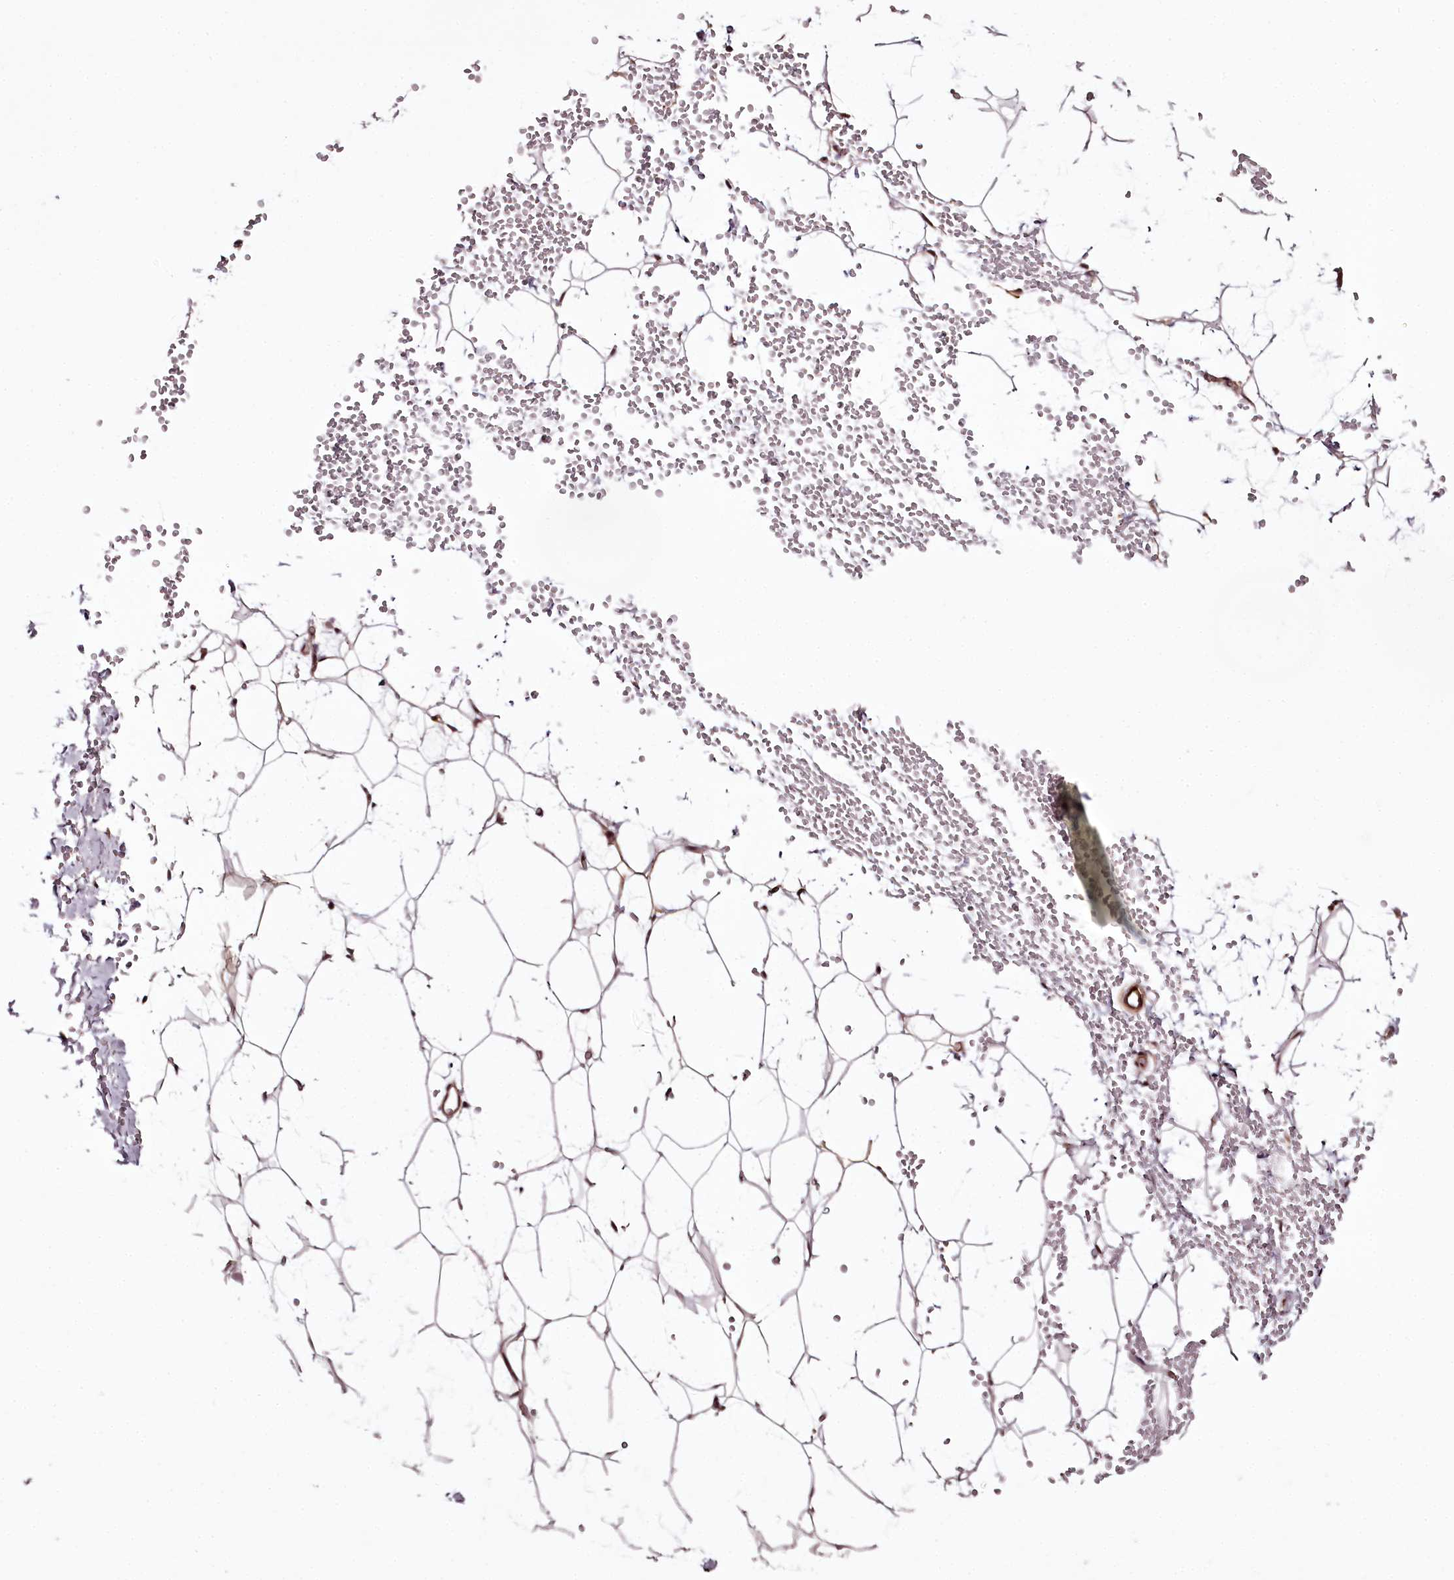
{"staining": {"intensity": "moderate", "quantity": ">75%", "location": "cytoplasmic/membranous,nuclear"}, "tissue": "adipose tissue", "cell_type": "Adipocytes", "image_type": "normal", "snomed": [{"axis": "morphology", "description": "Normal tissue, NOS"}, {"axis": "topography", "description": "Breast"}], "caption": "Adipocytes demonstrate moderate cytoplasmic/membranous,nuclear expression in about >75% of cells in normal adipose tissue. Immunohistochemistry (ihc) stains the protein in brown and the nuclei are stained blue.", "gene": "TTC33", "patient": {"sex": "female", "age": 23}}